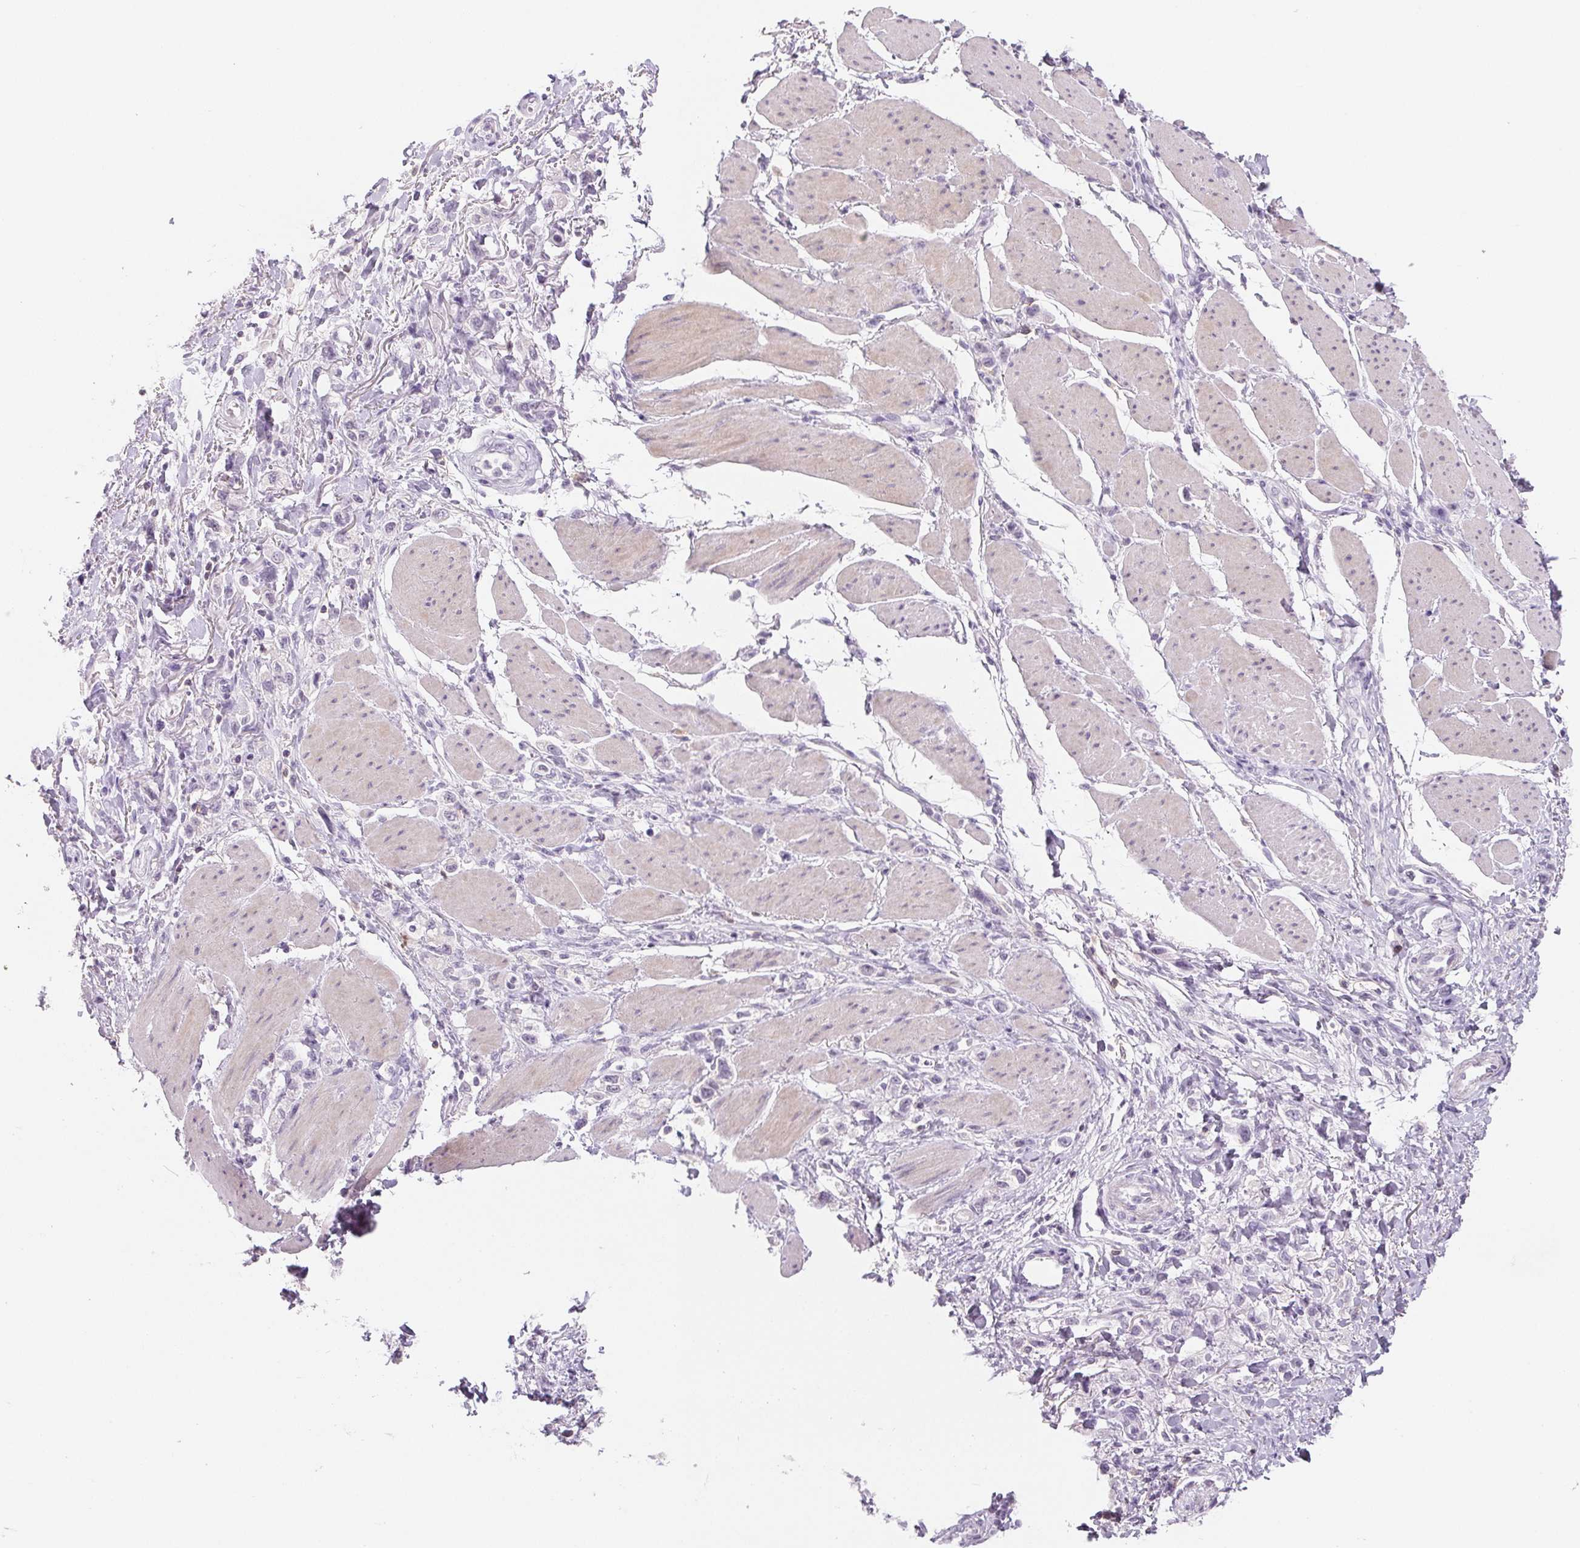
{"staining": {"intensity": "negative", "quantity": "none", "location": "none"}, "tissue": "stomach cancer", "cell_type": "Tumor cells", "image_type": "cancer", "snomed": [{"axis": "morphology", "description": "Adenocarcinoma, NOS"}, {"axis": "topography", "description": "Stomach"}], "caption": "A photomicrograph of human adenocarcinoma (stomach) is negative for staining in tumor cells.", "gene": "CD69", "patient": {"sex": "female", "age": 65}}